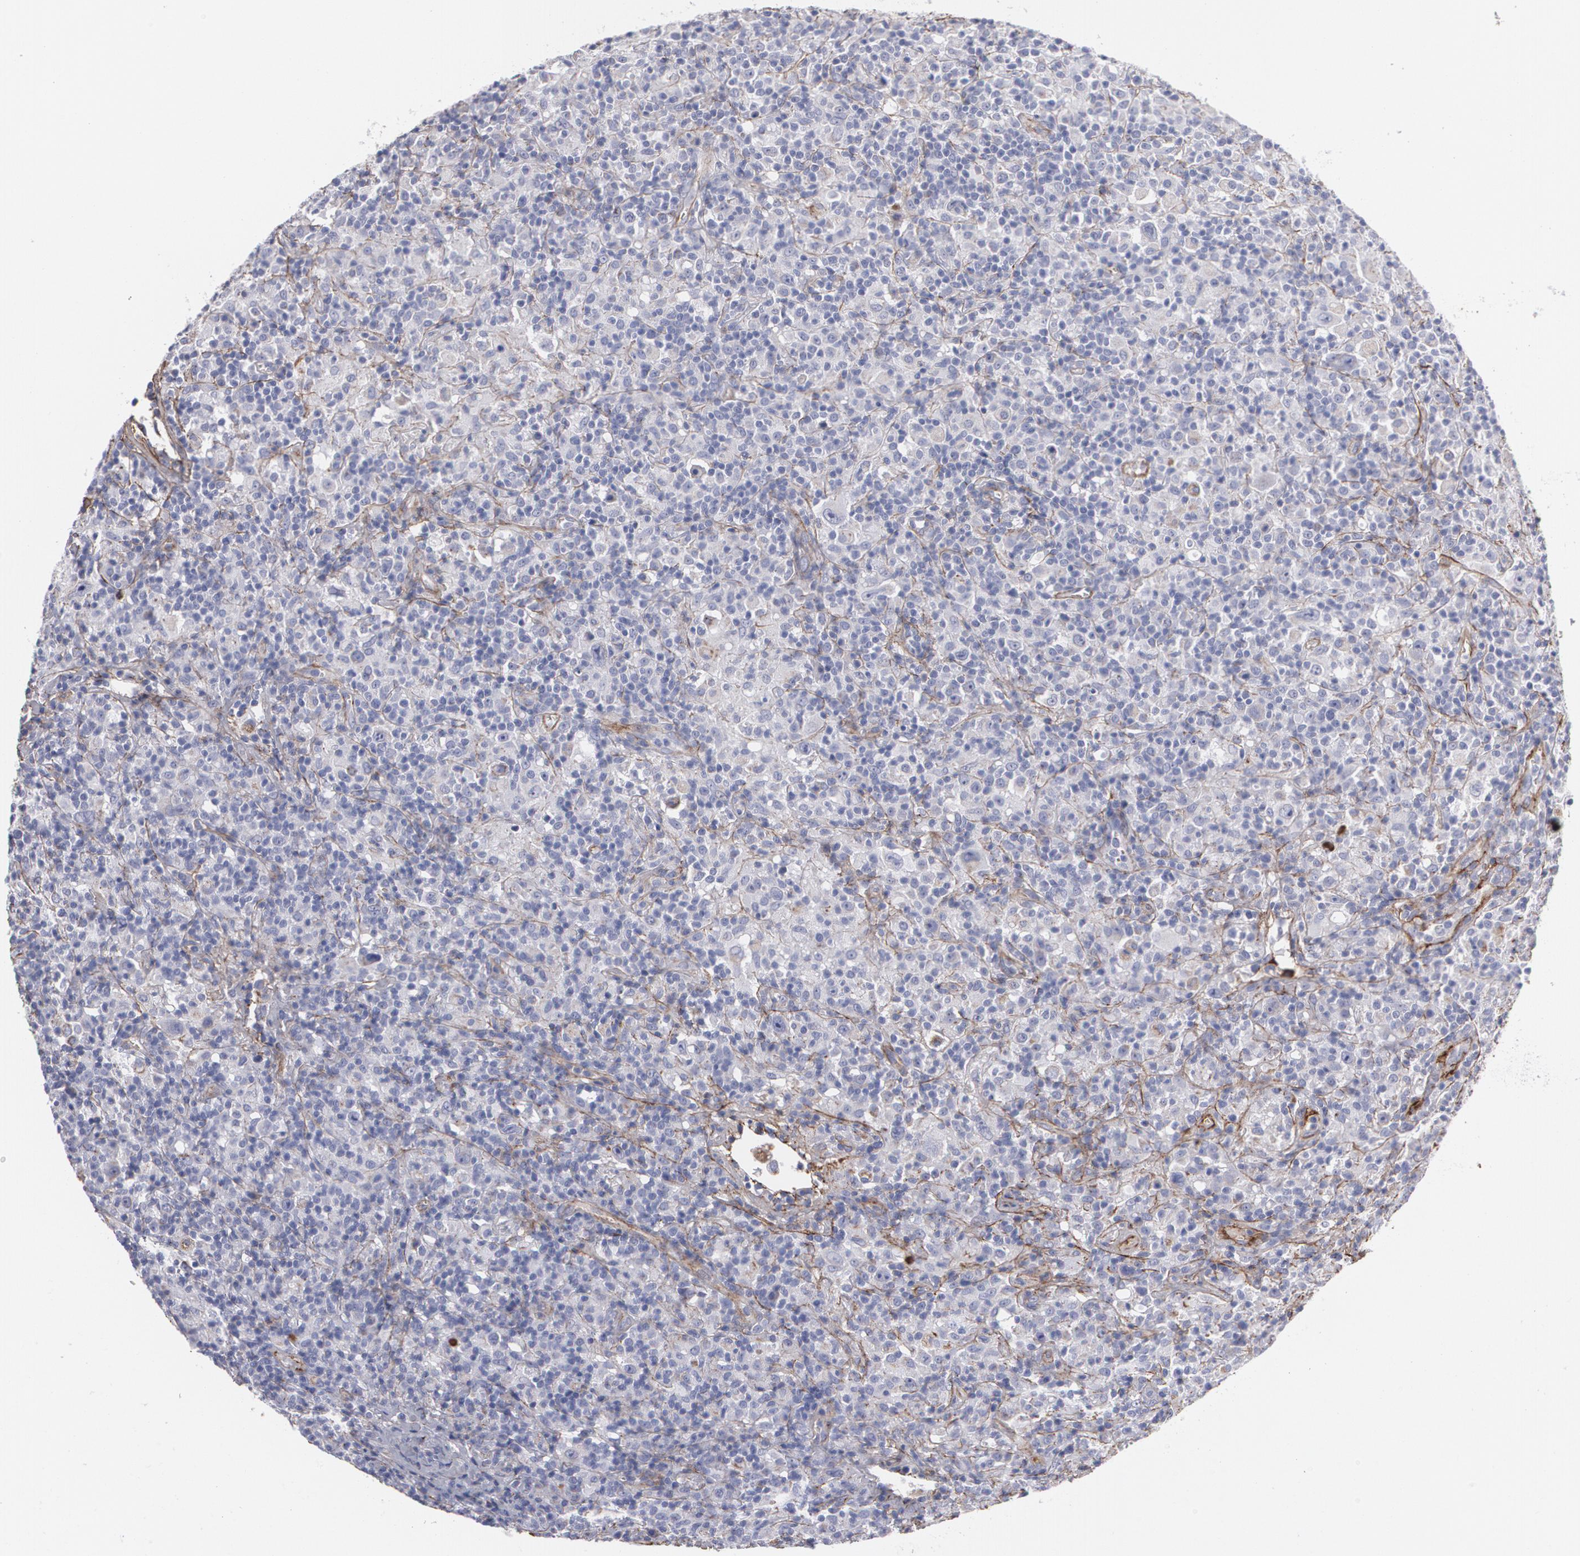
{"staining": {"intensity": "weak", "quantity": "<25%", "location": "cytoplasmic/membranous"}, "tissue": "lymphoma", "cell_type": "Tumor cells", "image_type": "cancer", "snomed": [{"axis": "morphology", "description": "Hodgkin's disease, NOS"}, {"axis": "topography", "description": "Lymph node"}], "caption": "The micrograph displays no staining of tumor cells in Hodgkin's disease.", "gene": "FBLN1", "patient": {"sex": "male", "age": 46}}